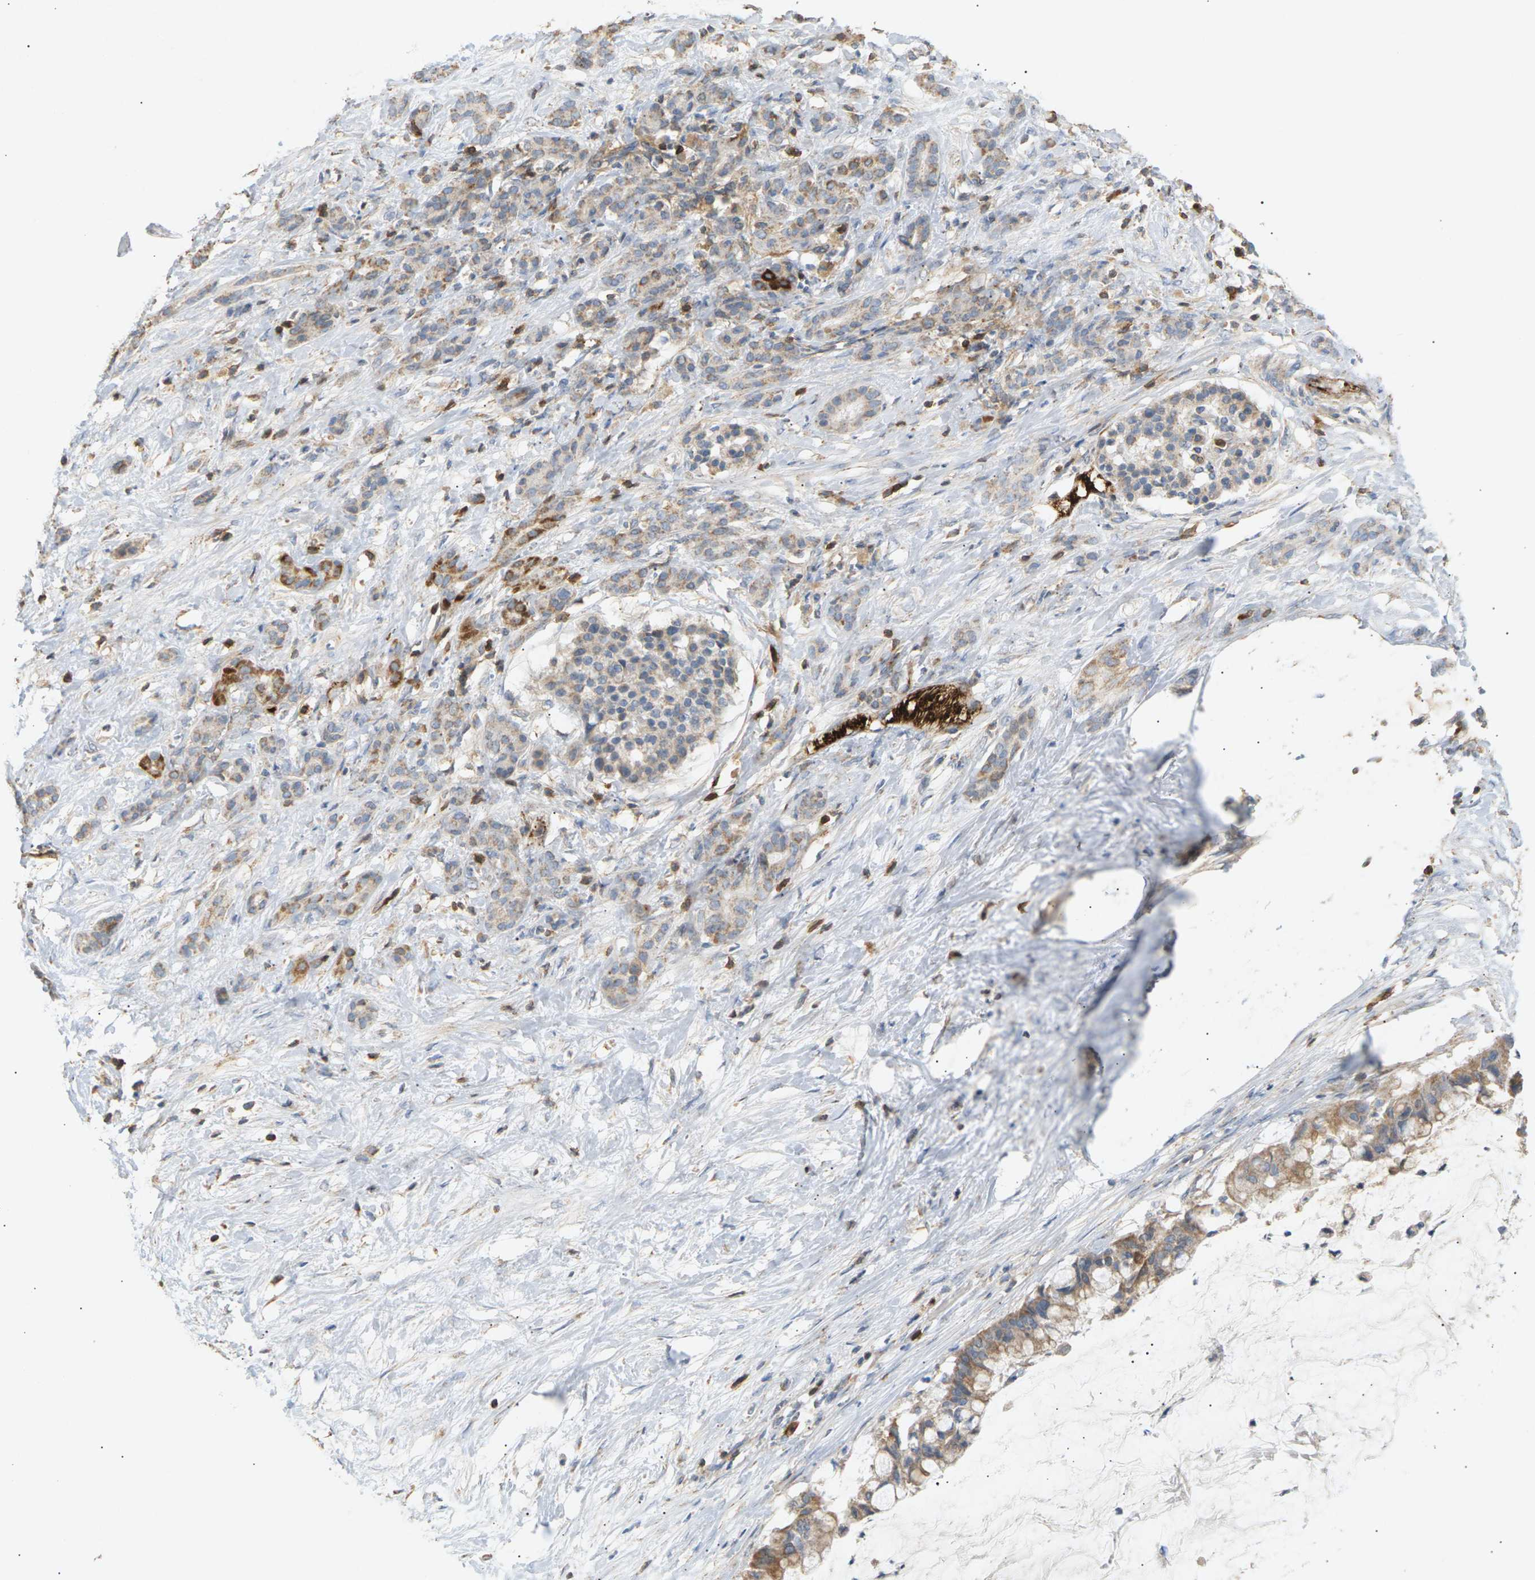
{"staining": {"intensity": "moderate", "quantity": ">75%", "location": "cytoplasmic/membranous"}, "tissue": "pancreatic cancer", "cell_type": "Tumor cells", "image_type": "cancer", "snomed": [{"axis": "morphology", "description": "Adenocarcinoma, NOS"}, {"axis": "topography", "description": "Pancreas"}], "caption": "Approximately >75% of tumor cells in pancreatic cancer display moderate cytoplasmic/membranous protein expression as visualized by brown immunohistochemical staining.", "gene": "LIME1", "patient": {"sex": "male", "age": 41}}